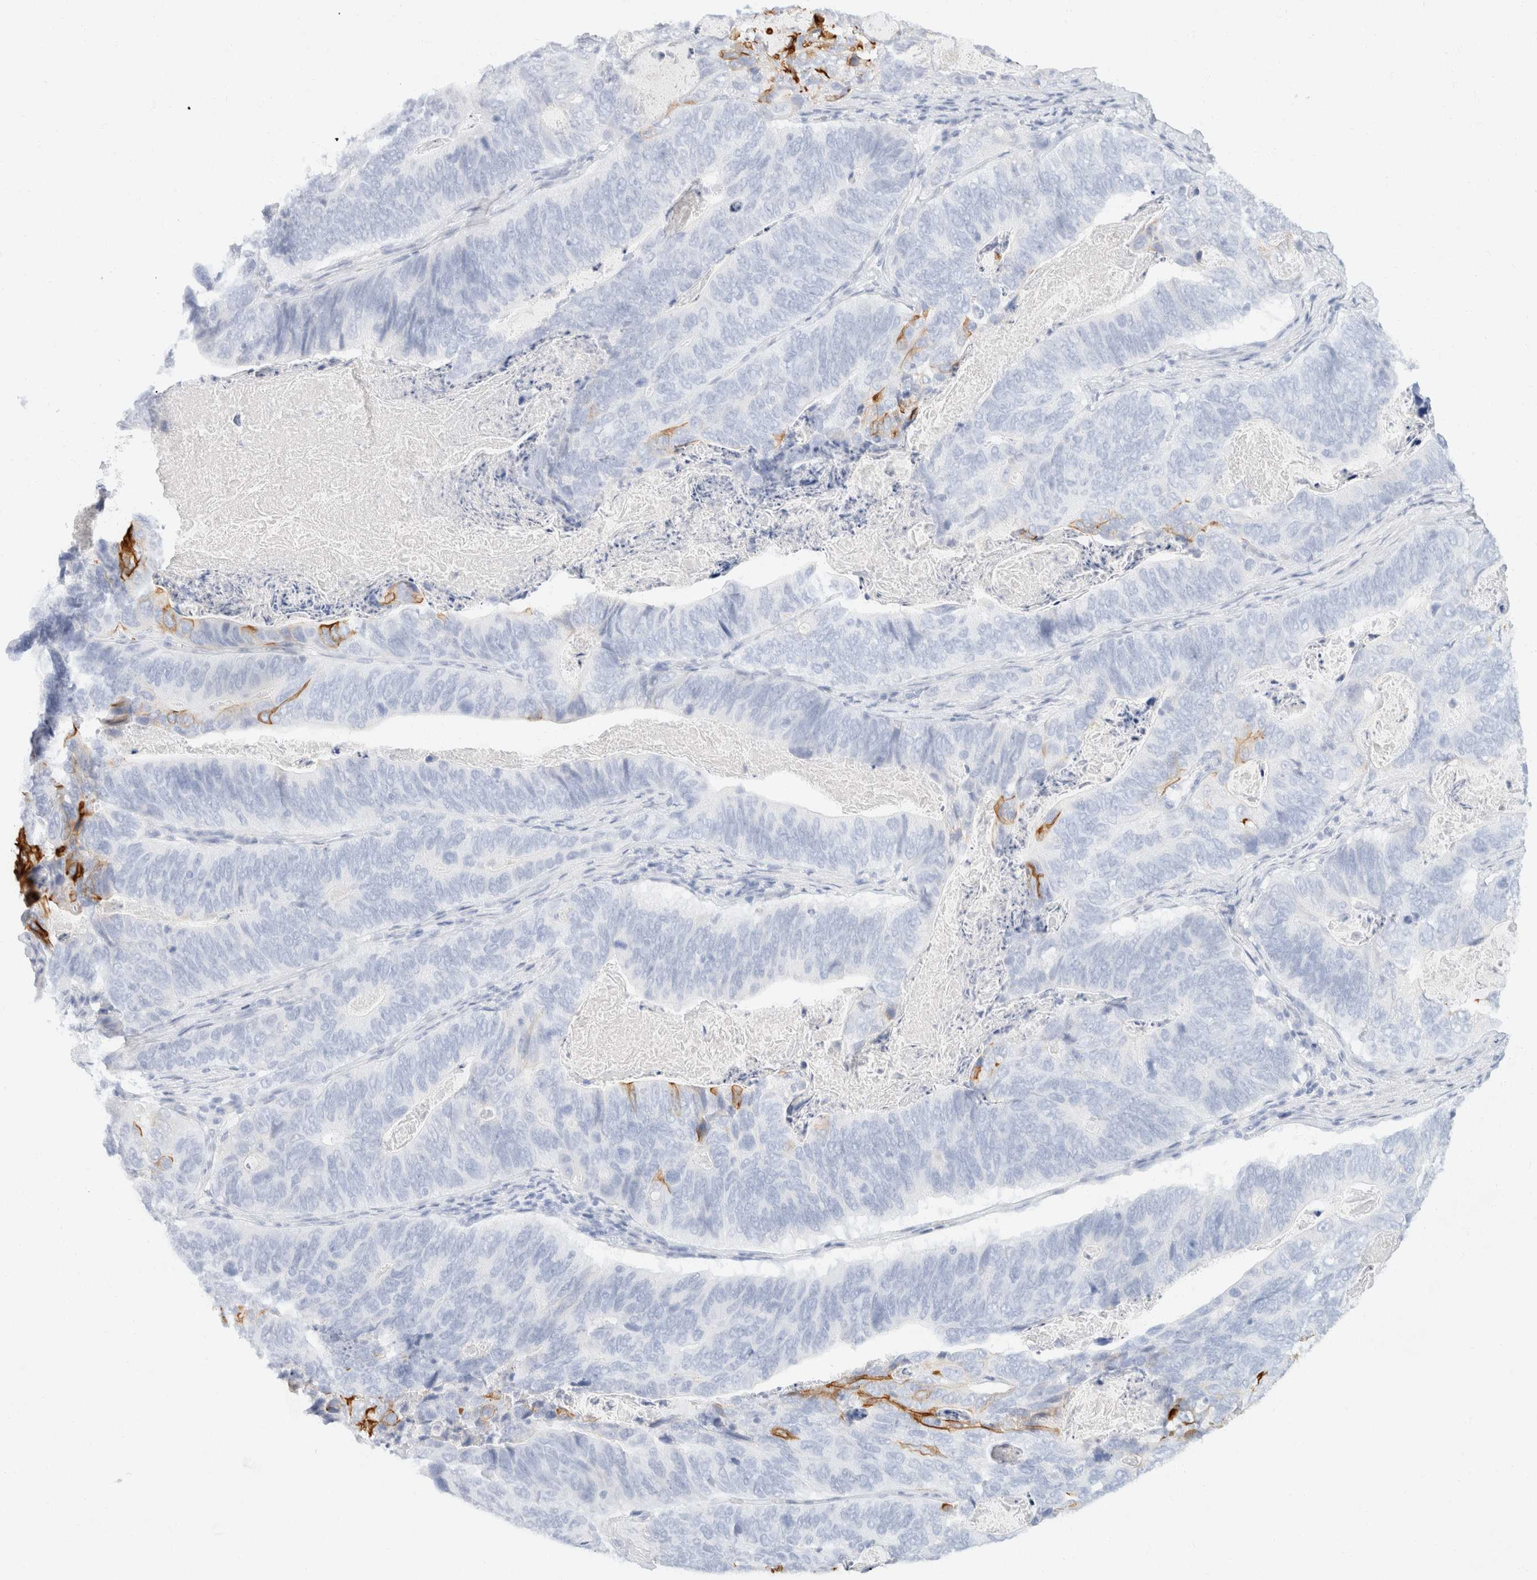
{"staining": {"intensity": "strong", "quantity": "<25%", "location": "cytoplasmic/membranous"}, "tissue": "stomach cancer", "cell_type": "Tumor cells", "image_type": "cancer", "snomed": [{"axis": "morphology", "description": "Normal tissue, NOS"}, {"axis": "morphology", "description": "Adenocarcinoma, NOS"}, {"axis": "topography", "description": "Stomach"}], "caption": "A histopathology image of stomach adenocarcinoma stained for a protein reveals strong cytoplasmic/membranous brown staining in tumor cells. The protein is shown in brown color, while the nuclei are stained blue.", "gene": "KRT20", "patient": {"sex": "female", "age": 89}}